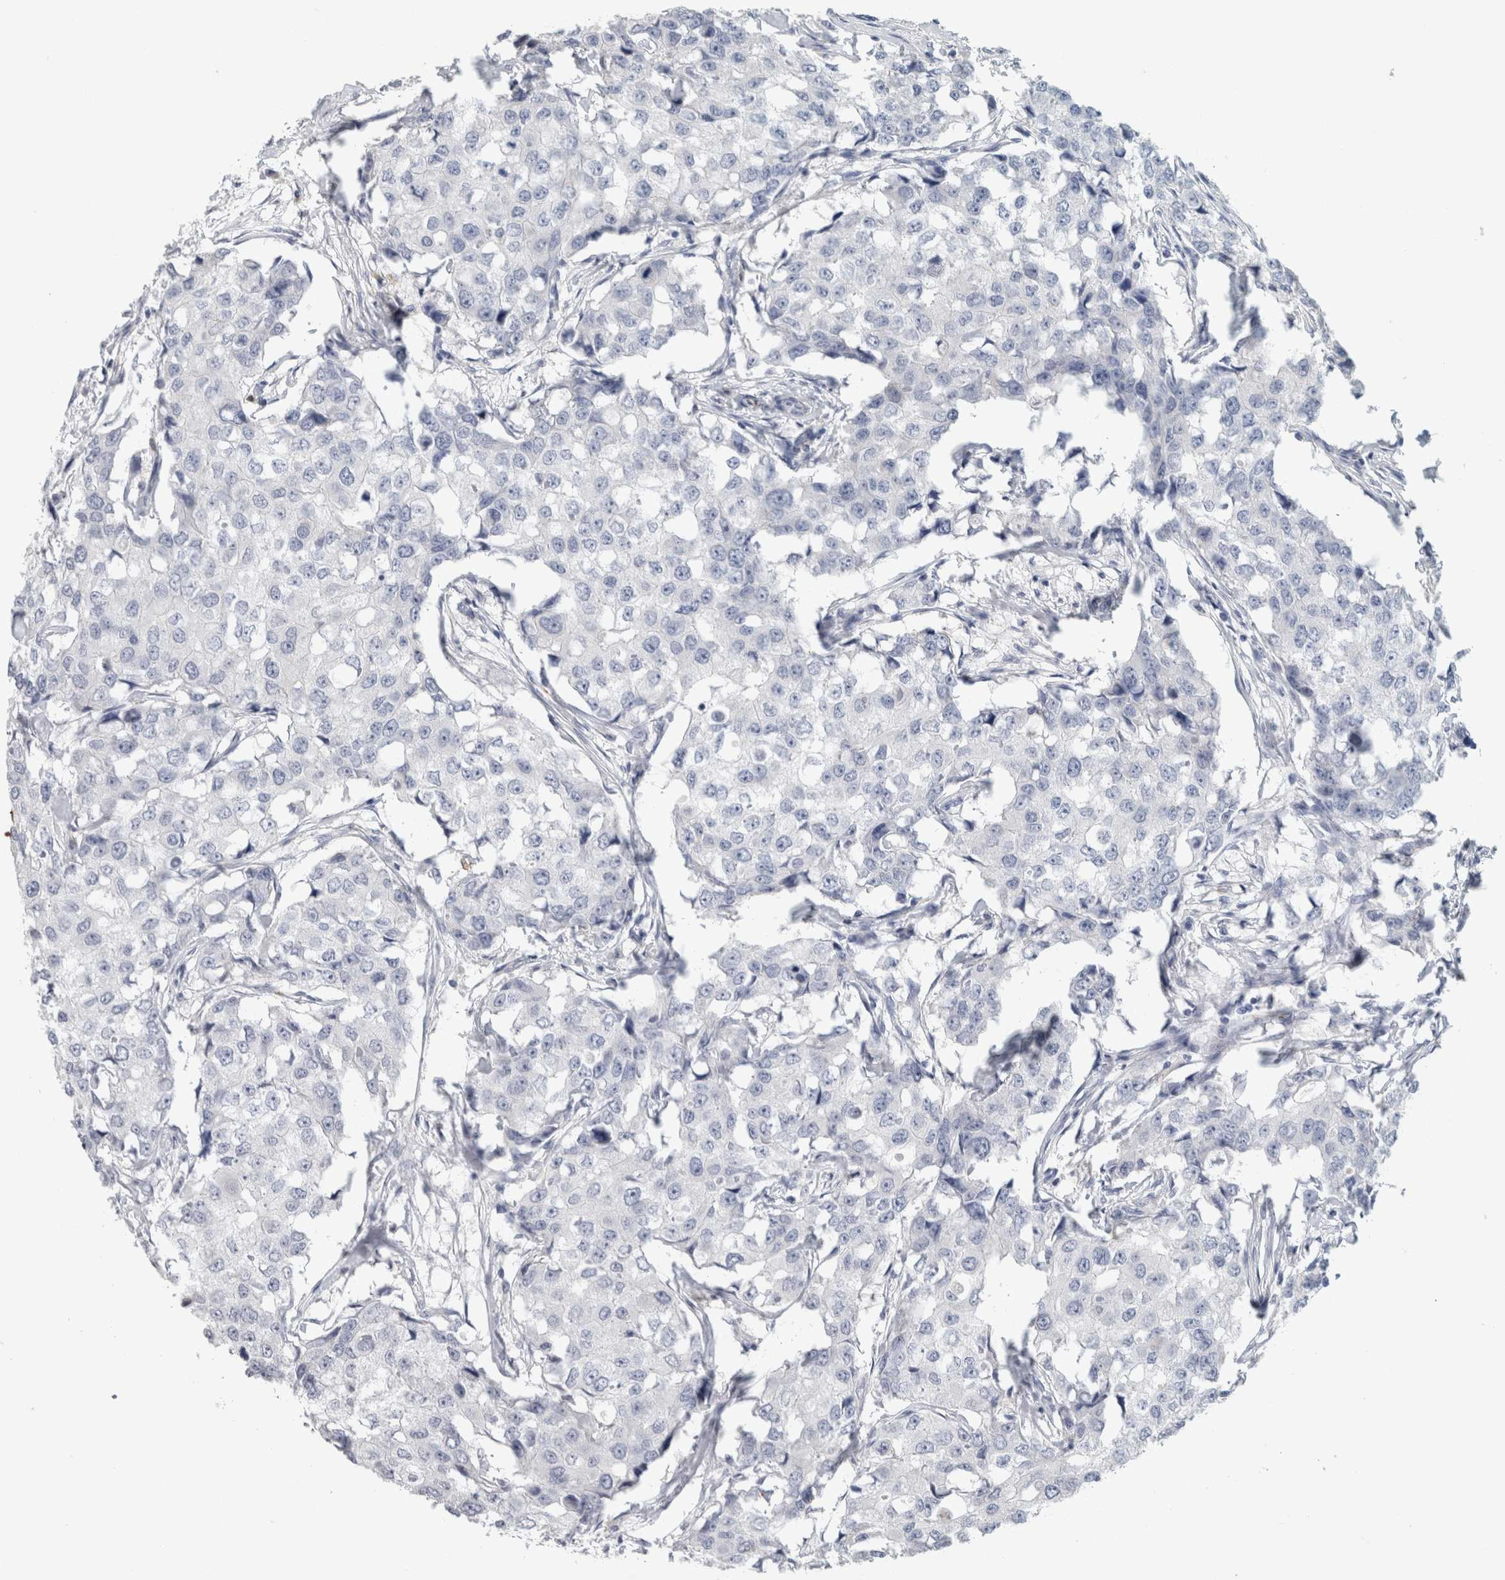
{"staining": {"intensity": "negative", "quantity": "none", "location": "none"}, "tissue": "breast cancer", "cell_type": "Tumor cells", "image_type": "cancer", "snomed": [{"axis": "morphology", "description": "Duct carcinoma"}, {"axis": "topography", "description": "Breast"}], "caption": "This is an immunohistochemistry histopathology image of infiltrating ductal carcinoma (breast). There is no positivity in tumor cells.", "gene": "CD36", "patient": {"sex": "female", "age": 27}}